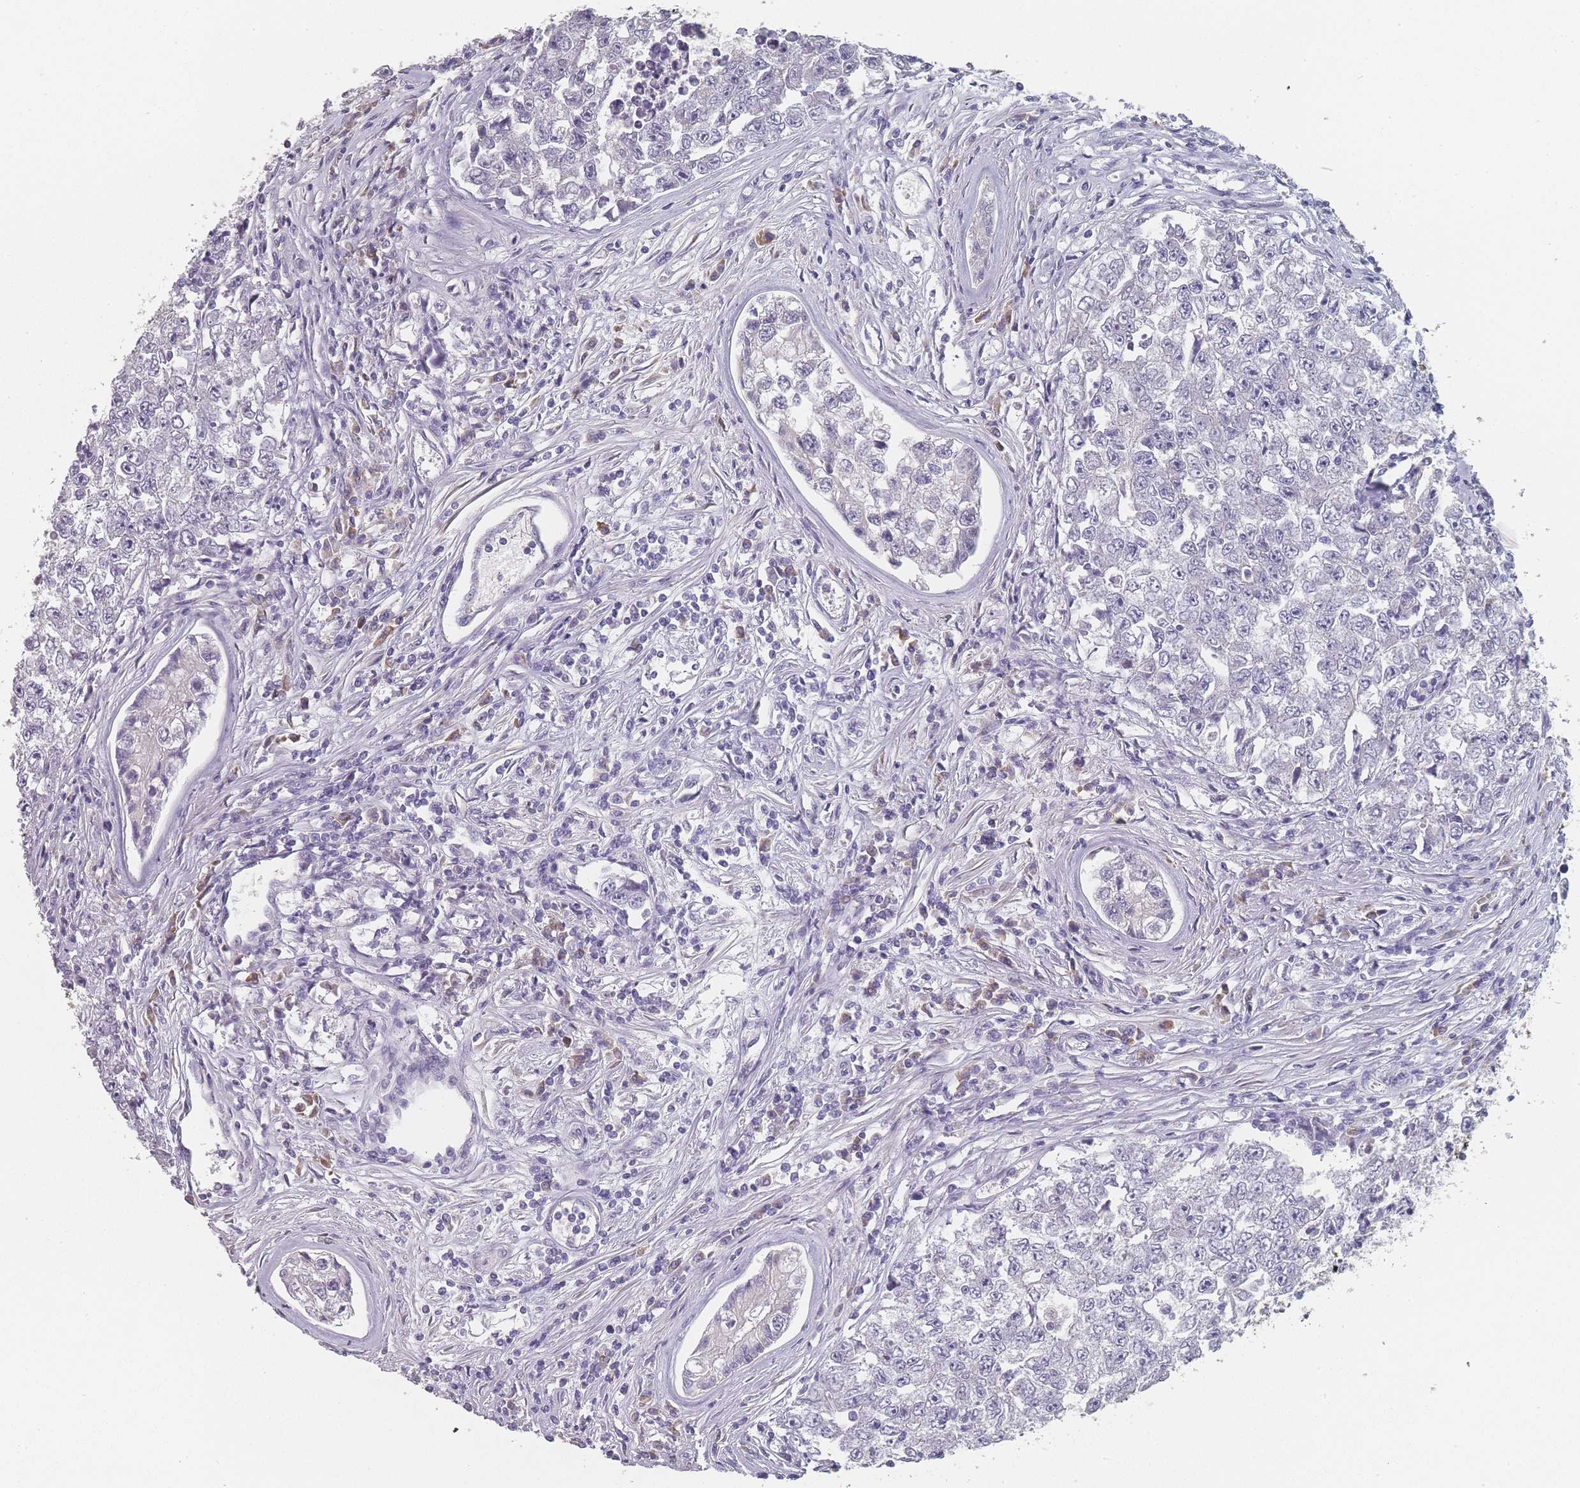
{"staining": {"intensity": "negative", "quantity": "none", "location": "none"}, "tissue": "testis cancer", "cell_type": "Tumor cells", "image_type": "cancer", "snomed": [{"axis": "morphology", "description": "Carcinoma, Embryonal, NOS"}, {"axis": "topography", "description": "Testis"}], "caption": "This is a histopathology image of IHC staining of testis embryonal carcinoma, which shows no expression in tumor cells.", "gene": "SLC35E4", "patient": {"sex": "male", "age": 17}}